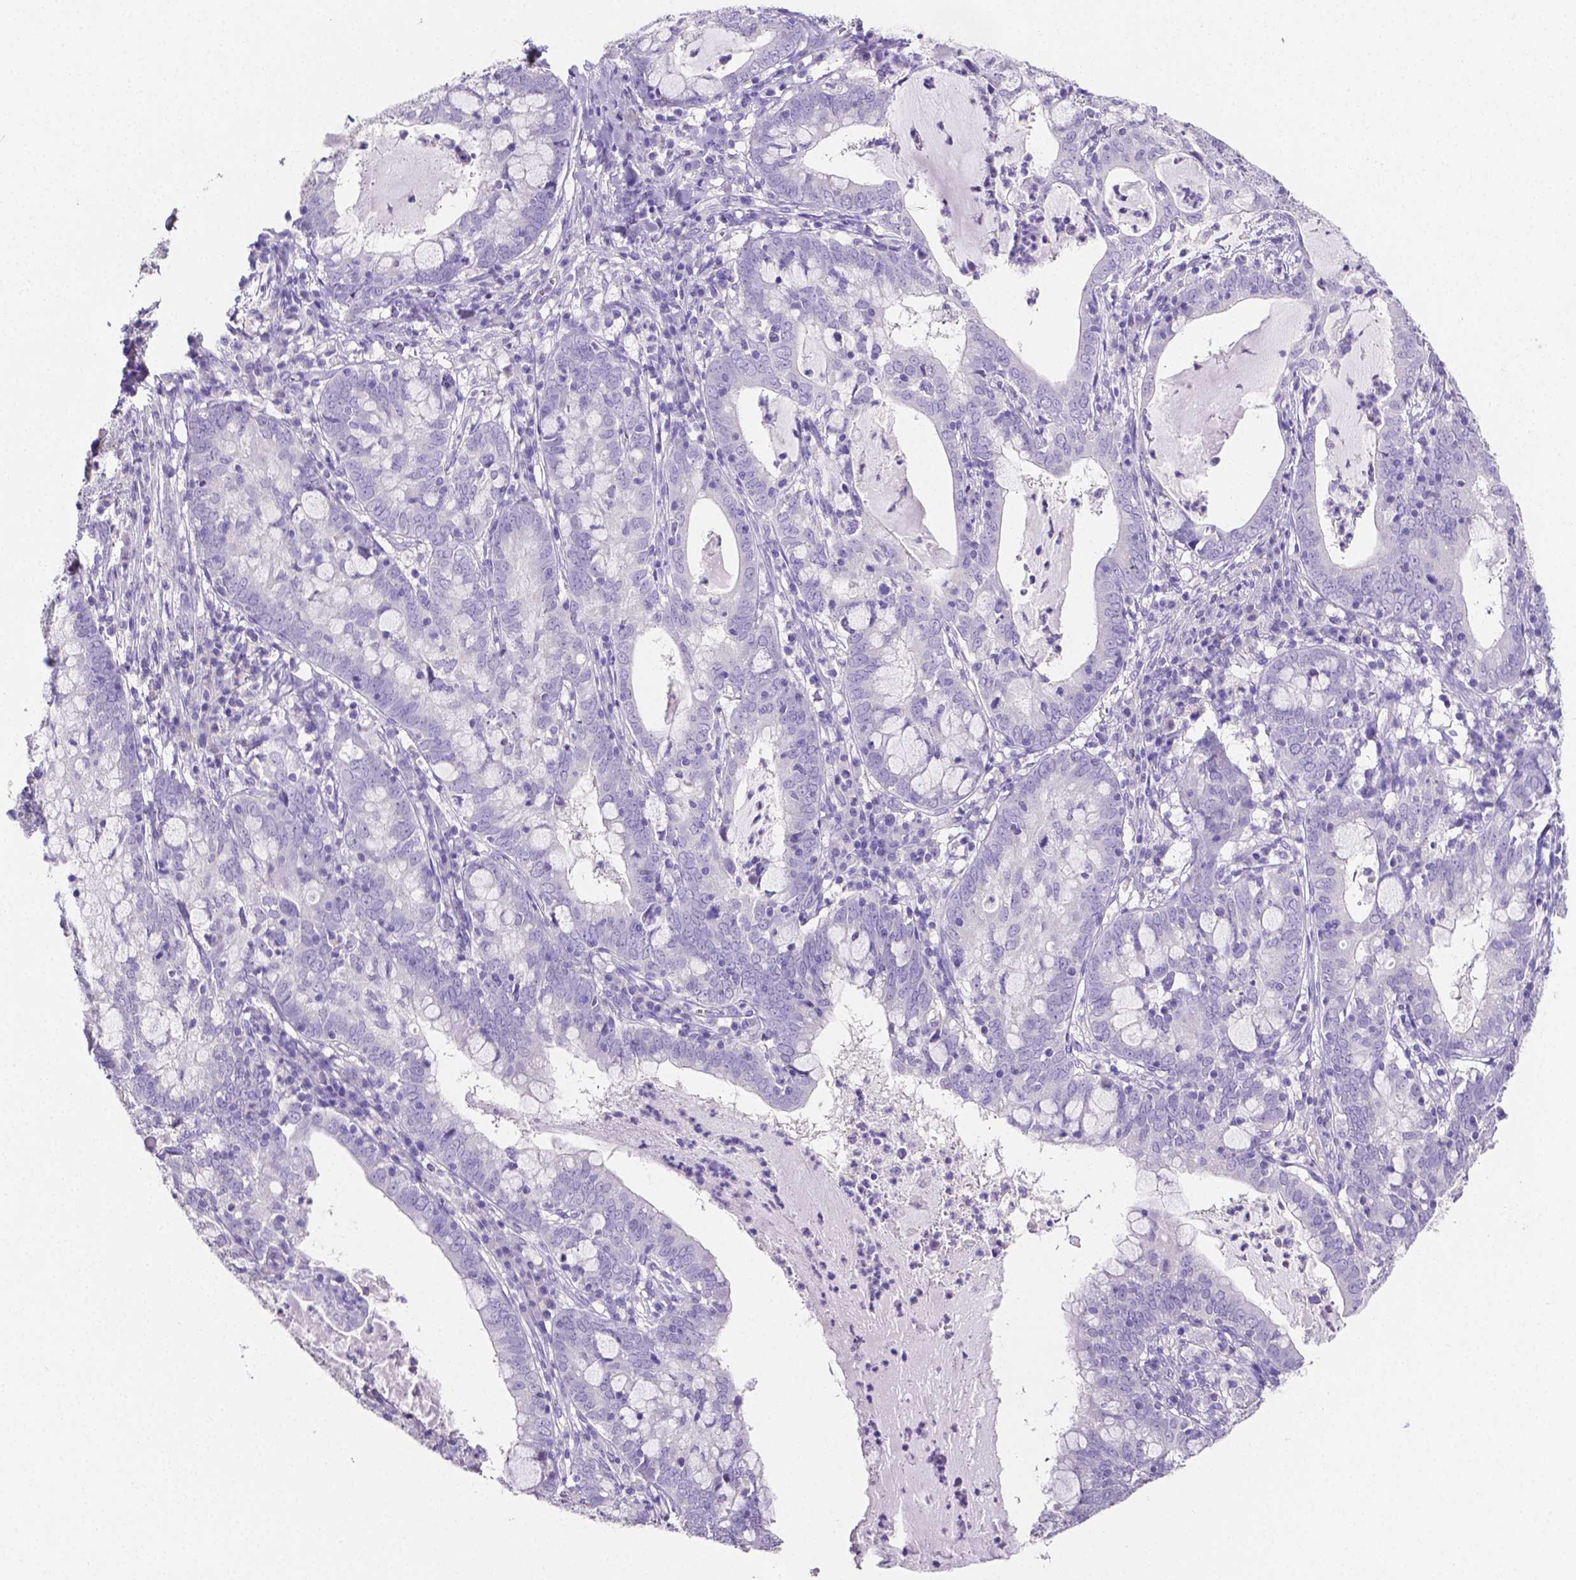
{"staining": {"intensity": "negative", "quantity": "none", "location": "none"}, "tissue": "cervical cancer", "cell_type": "Tumor cells", "image_type": "cancer", "snomed": [{"axis": "morphology", "description": "Adenocarcinoma, NOS"}, {"axis": "topography", "description": "Cervix"}], "caption": "DAB immunohistochemical staining of human cervical adenocarcinoma shows no significant expression in tumor cells. The staining was performed using DAB to visualize the protein expression in brown, while the nuclei were stained in blue with hematoxylin (Magnification: 20x).", "gene": "SLC22A2", "patient": {"sex": "female", "age": 40}}